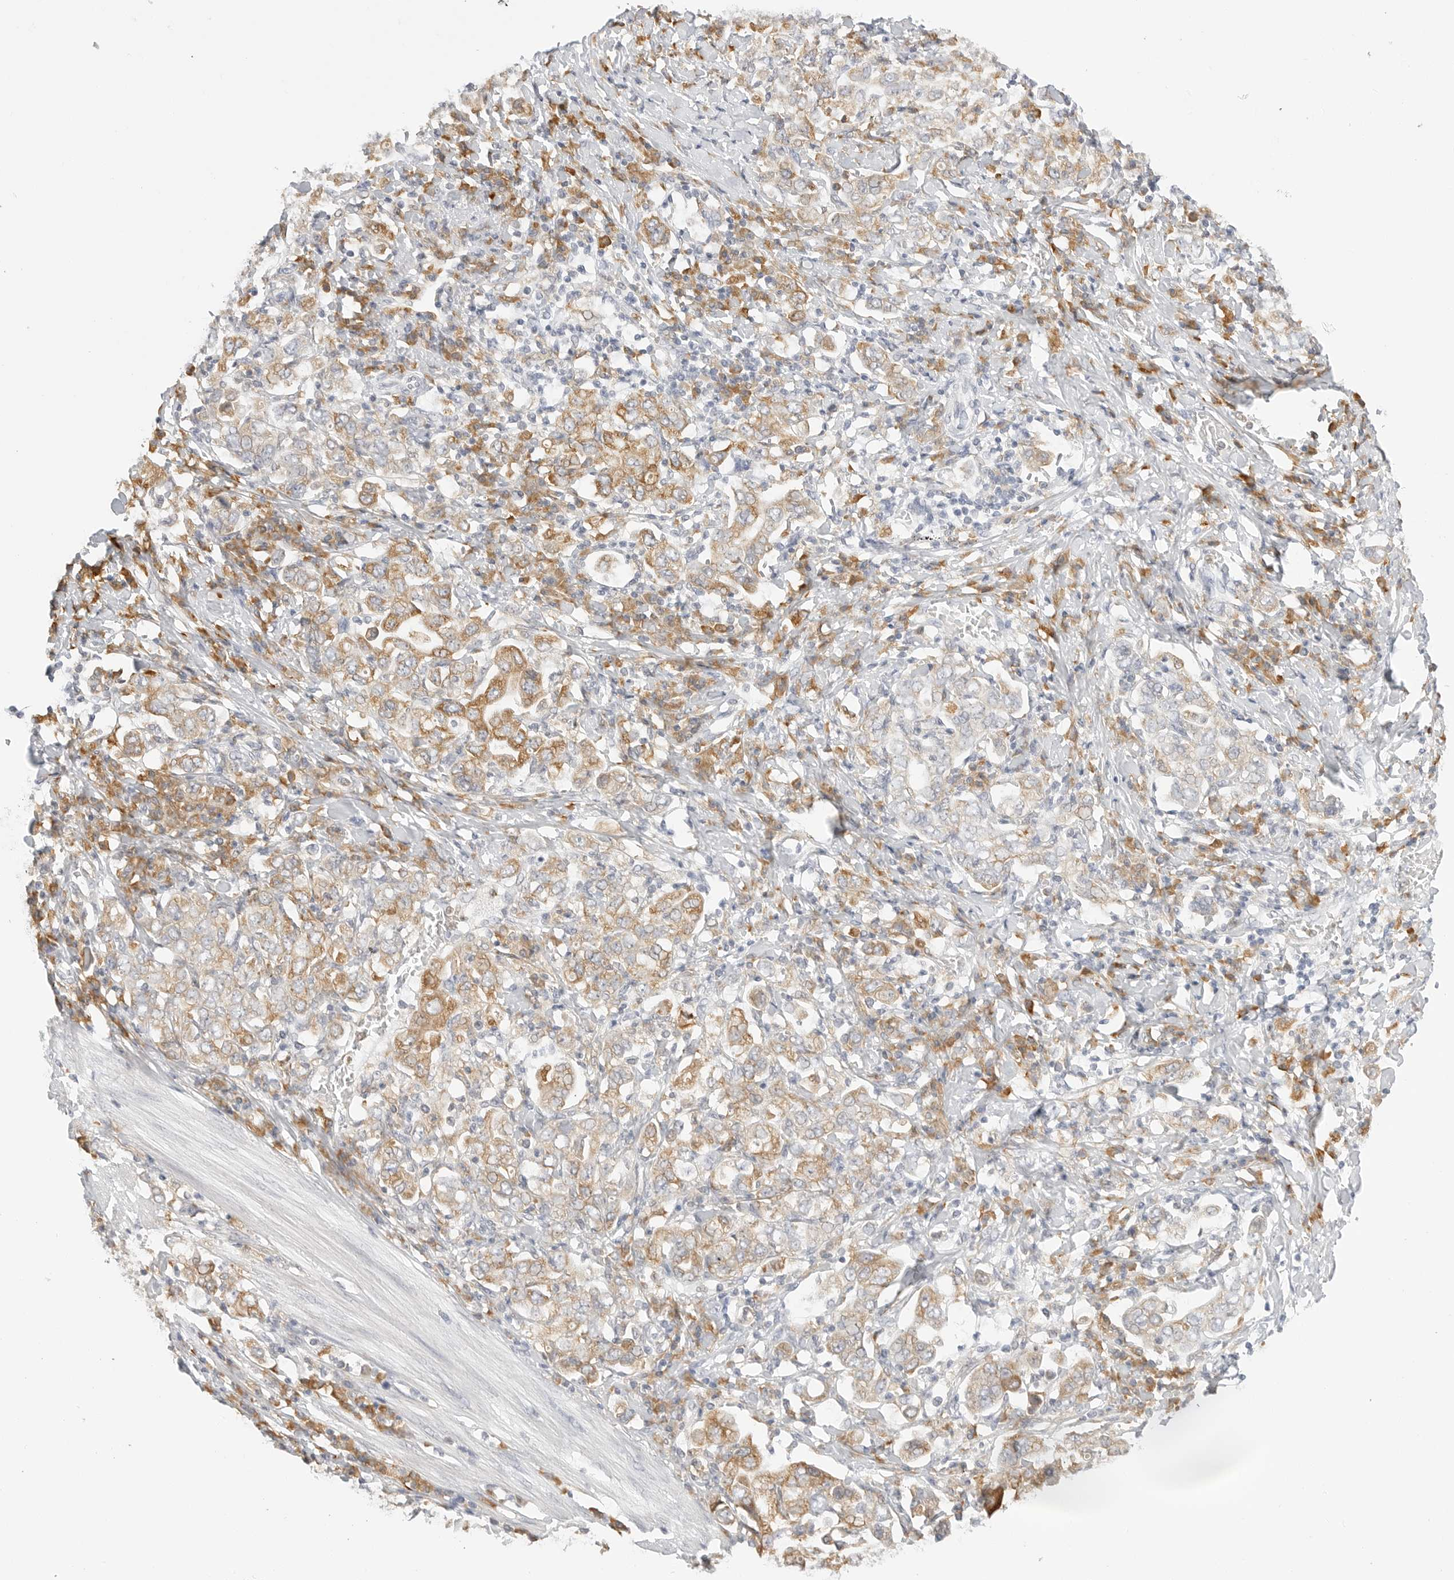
{"staining": {"intensity": "moderate", "quantity": "25%-75%", "location": "cytoplasmic/membranous"}, "tissue": "stomach cancer", "cell_type": "Tumor cells", "image_type": "cancer", "snomed": [{"axis": "morphology", "description": "Adenocarcinoma, NOS"}, {"axis": "topography", "description": "Stomach, upper"}], "caption": "Immunohistochemistry image of neoplastic tissue: stomach cancer (adenocarcinoma) stained using IHC shows medium levels of moderate protein expression localized specifically in the cytoplasmic/membranous of tumor cells, appearing as a cytoplasmic/membranous brown color.", "gene": "THEM4", "patient": {"sex": "male", "age": 62}}